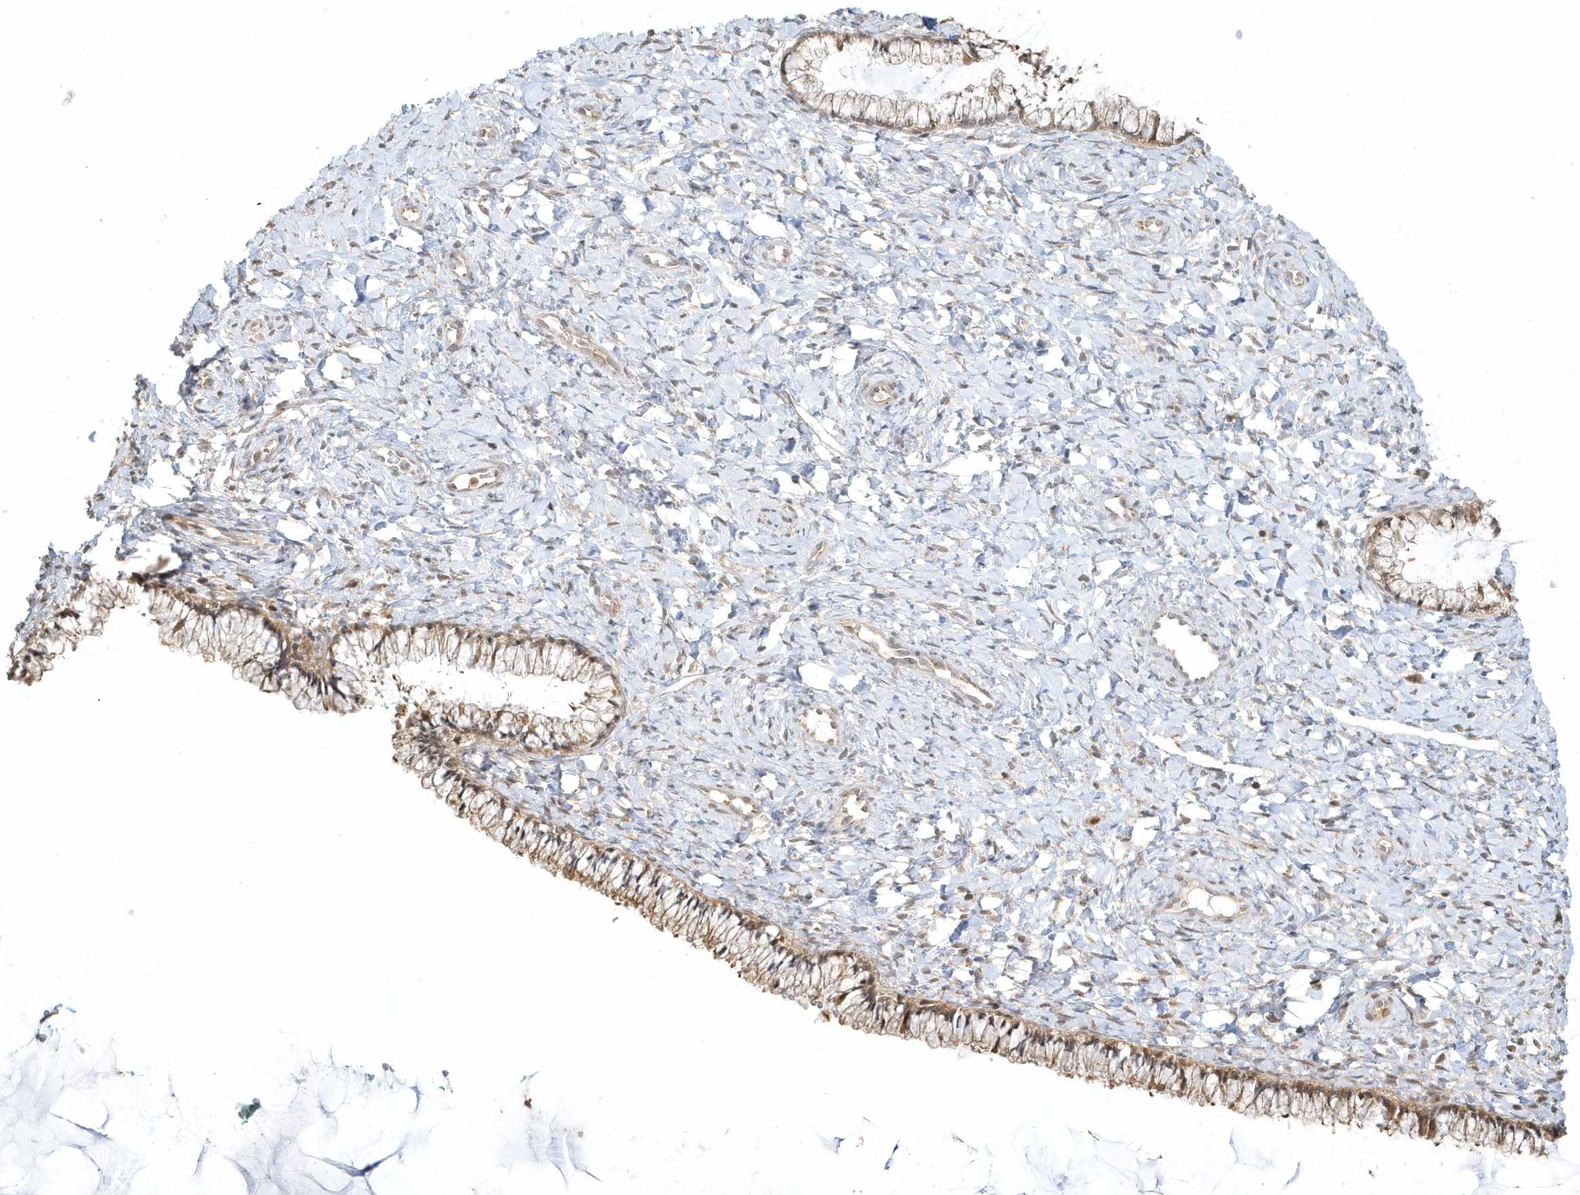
{"staining": {"intensity": "moderate", "quantity": ">75%", "location": "cytoplasmic/membranous"}, "tissue": "cervix", "cell_type": "Glandular cells", "image_type": "normal", "snomed": [{"axis": "morphology", "description": "Normal tissue, NOS"}, {"axis": "morphology", "description": "Adenocarcinoma, NOS"}, {"axis": "topography", "description": "Cervix"}], "caption": "A micrograph showing moderate cytoplasmic/membranous positivity in about >75% of glandular cells in unremarkable cervix, as visualized by brown immunohistochemical staining.", "gene": "PSMD6", "patient": {"sex": "female", "age": 29}}